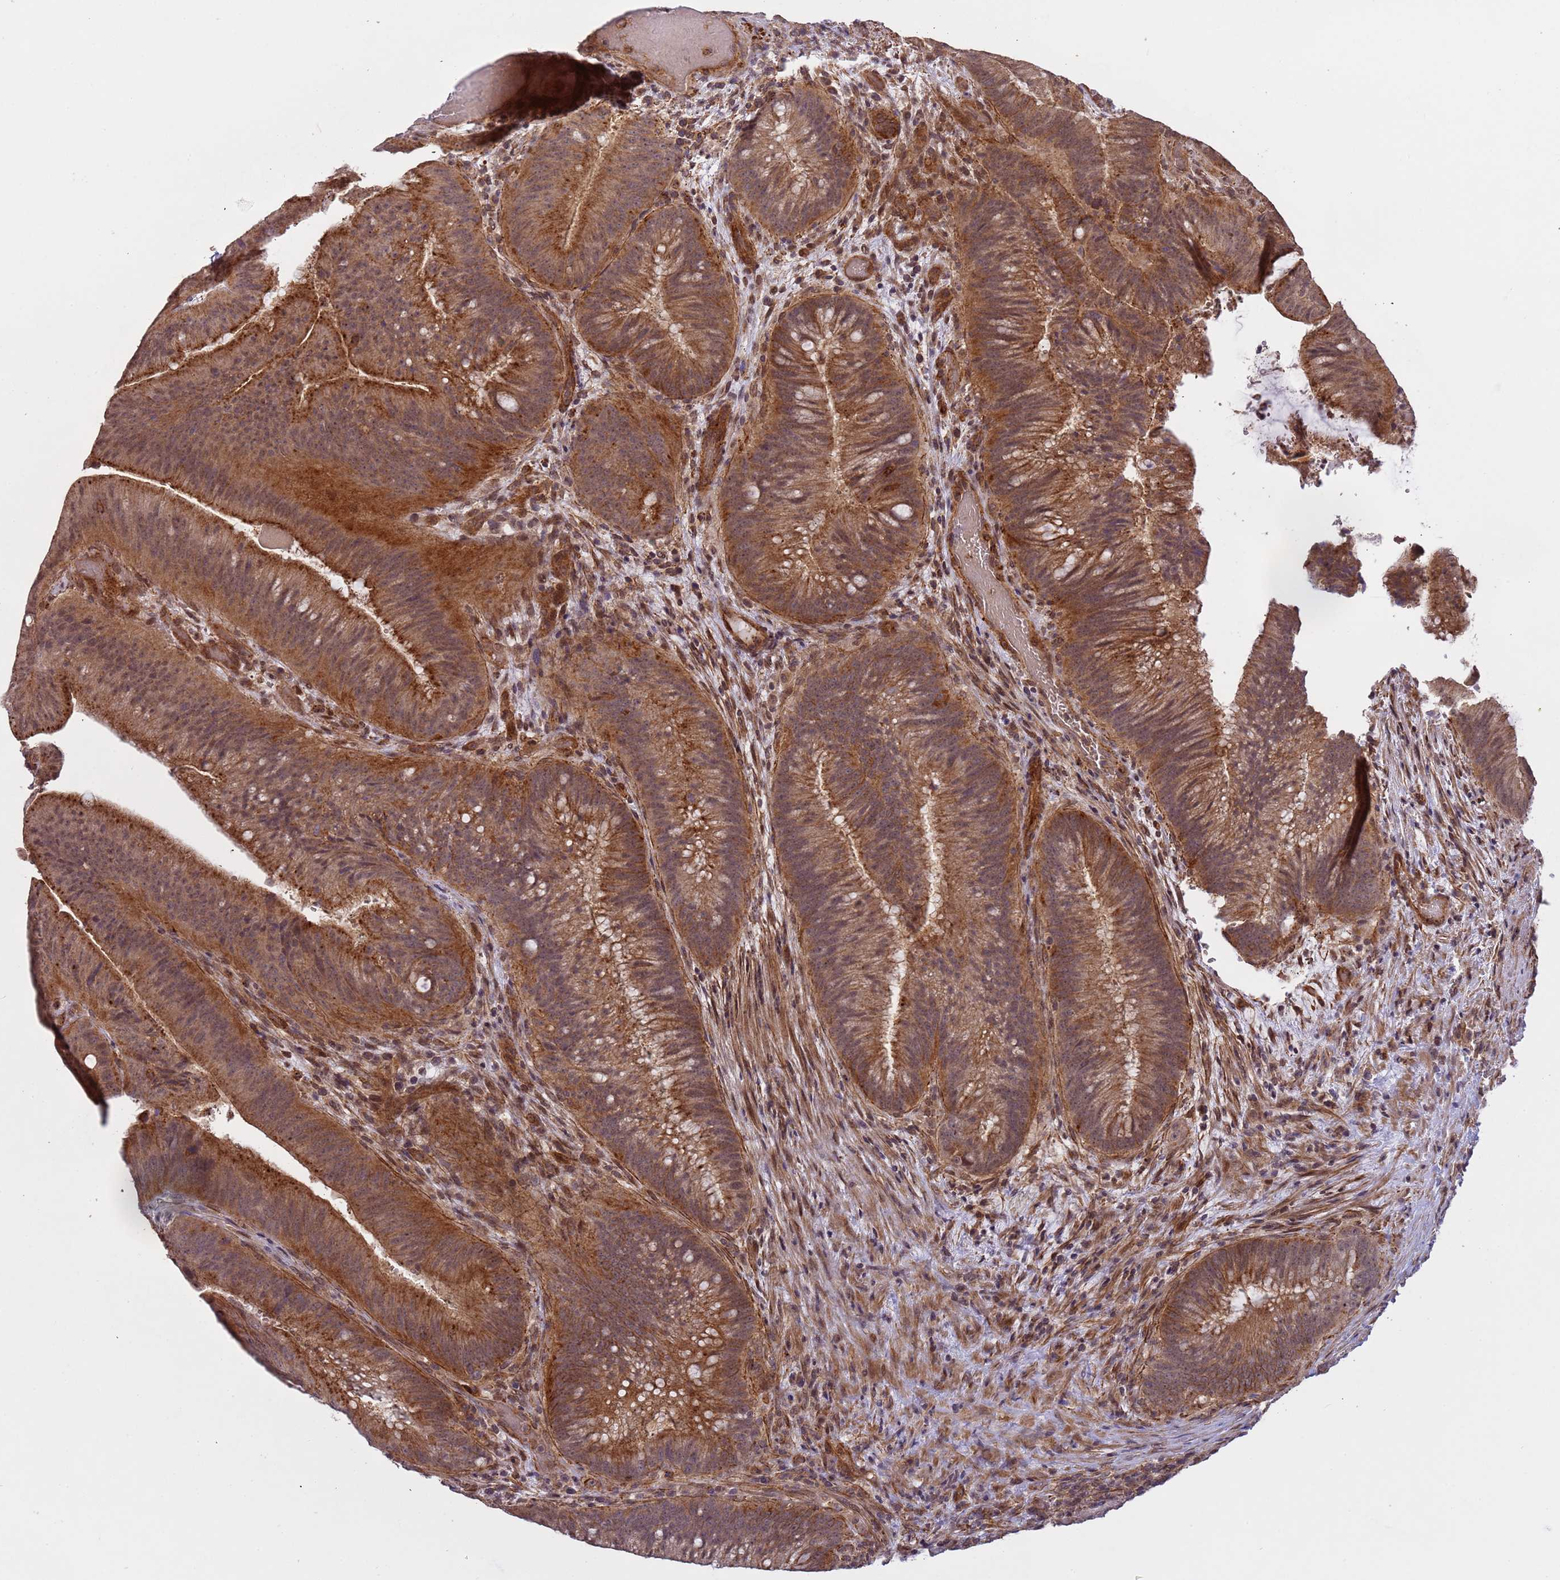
{"staining": {"intensity": "moderate", "quantity": ">75%", "location": "cytoplasmic/membranous,nuclear"}, "tissue": "colorectal cancer", "cell_type": "Tumor cells", "image_type": "cancer", "snomed": [{"axis": "morphology", "description": "Adenocarcinoma, NOS"}, {"axis": "topography", "description": "Colon"}], "caption": "Immunohistochemistry photomicrograph of neoplastic tissue: human colorectal cancer stained using IHC shows medium levels of moderate protein expression localized specifically in the cytoplasmic/membranous and nuclear of tumor cells, appearing as a cytoplasmic/membranous and nuclear brown color.", "gene": "EMC2", "patient": {"sex": "female", "age": 43}}